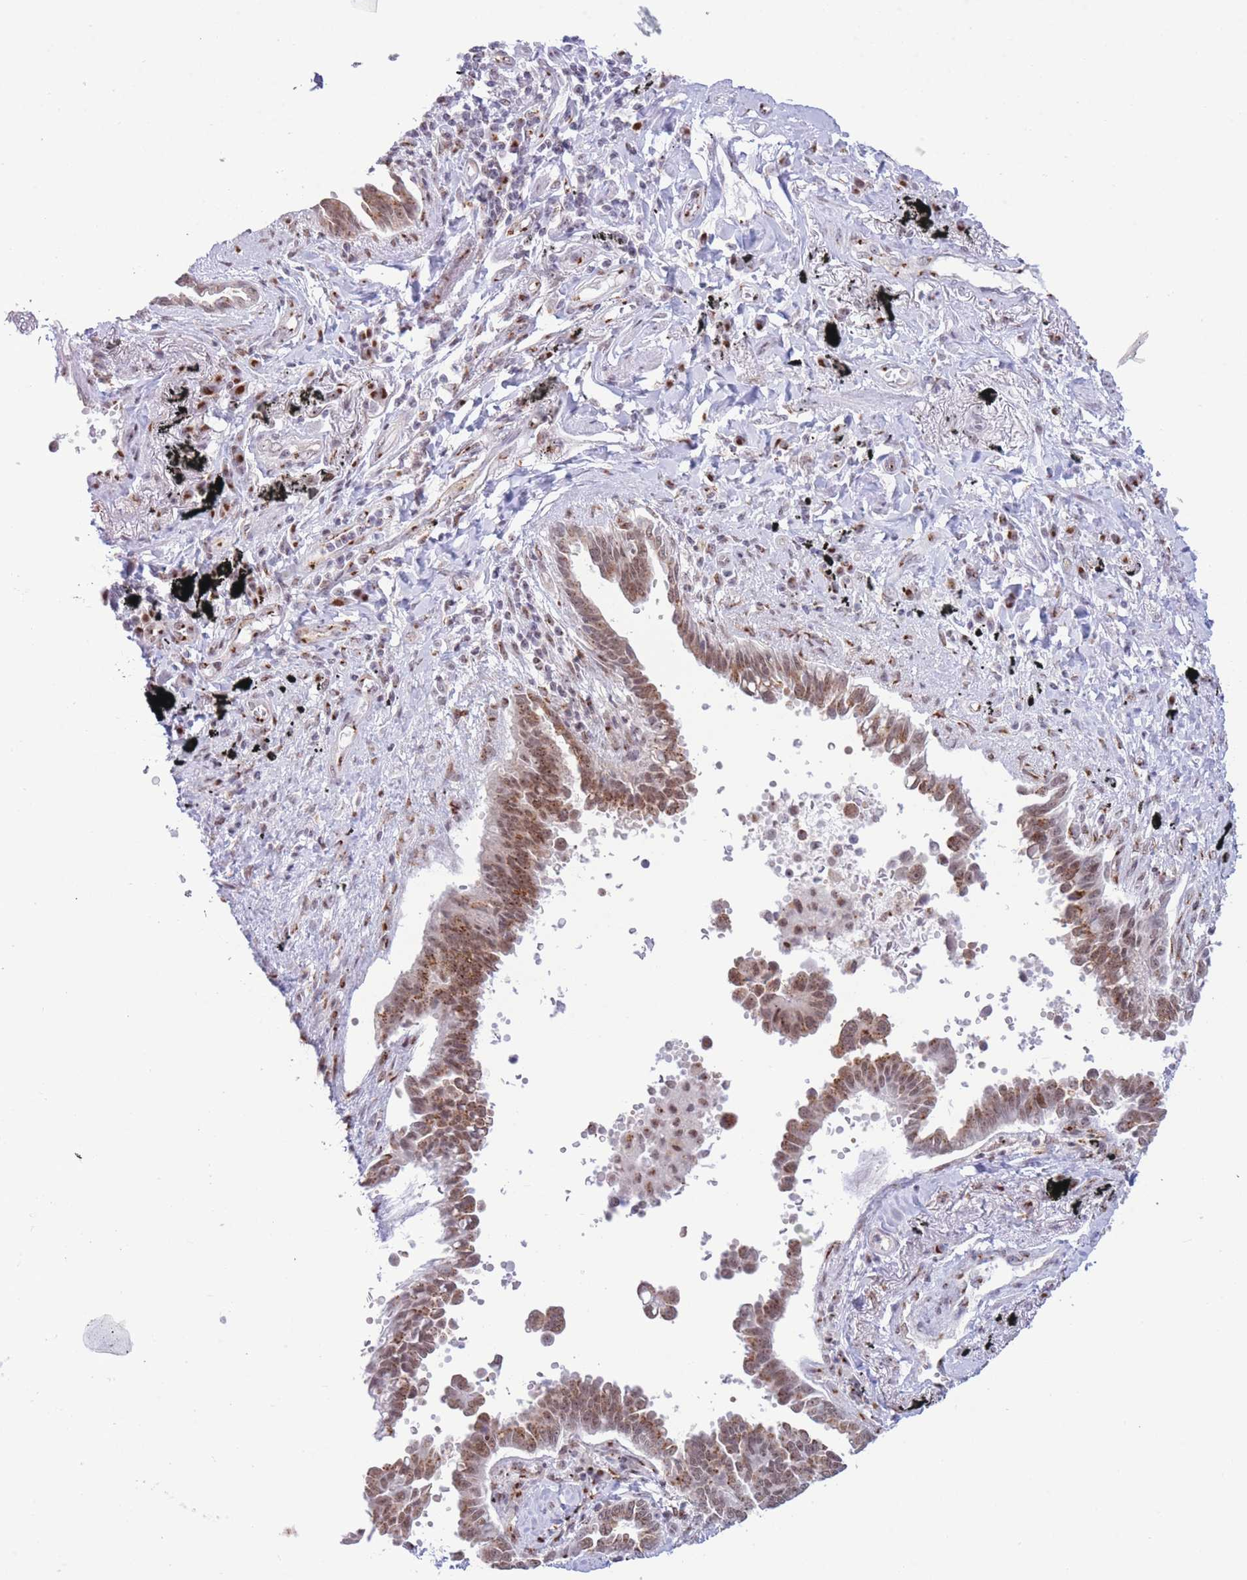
{"staining": {"intensity": "moderate", "quantity": "25%-75%", "location": "cytoplasmic/membranous,nuclear"}, "tissue": "lung cancer", "cell_type": "Tumor cells", "image_type": "cancer", "snomed": [{"axis": "morphology", "description": "Adenocarcinoma, NOS"}, {"axis": "topography", "description": "Lung"}], "caption": "Protein expression analysis of human adenocarcinoma (lung) reveals moderate cytoplasmic/membranous and nuclear expression in about 25%-75% of tumor cells.", "gene": "INO80C", "patient": {"sex": "male", "age": 67}}